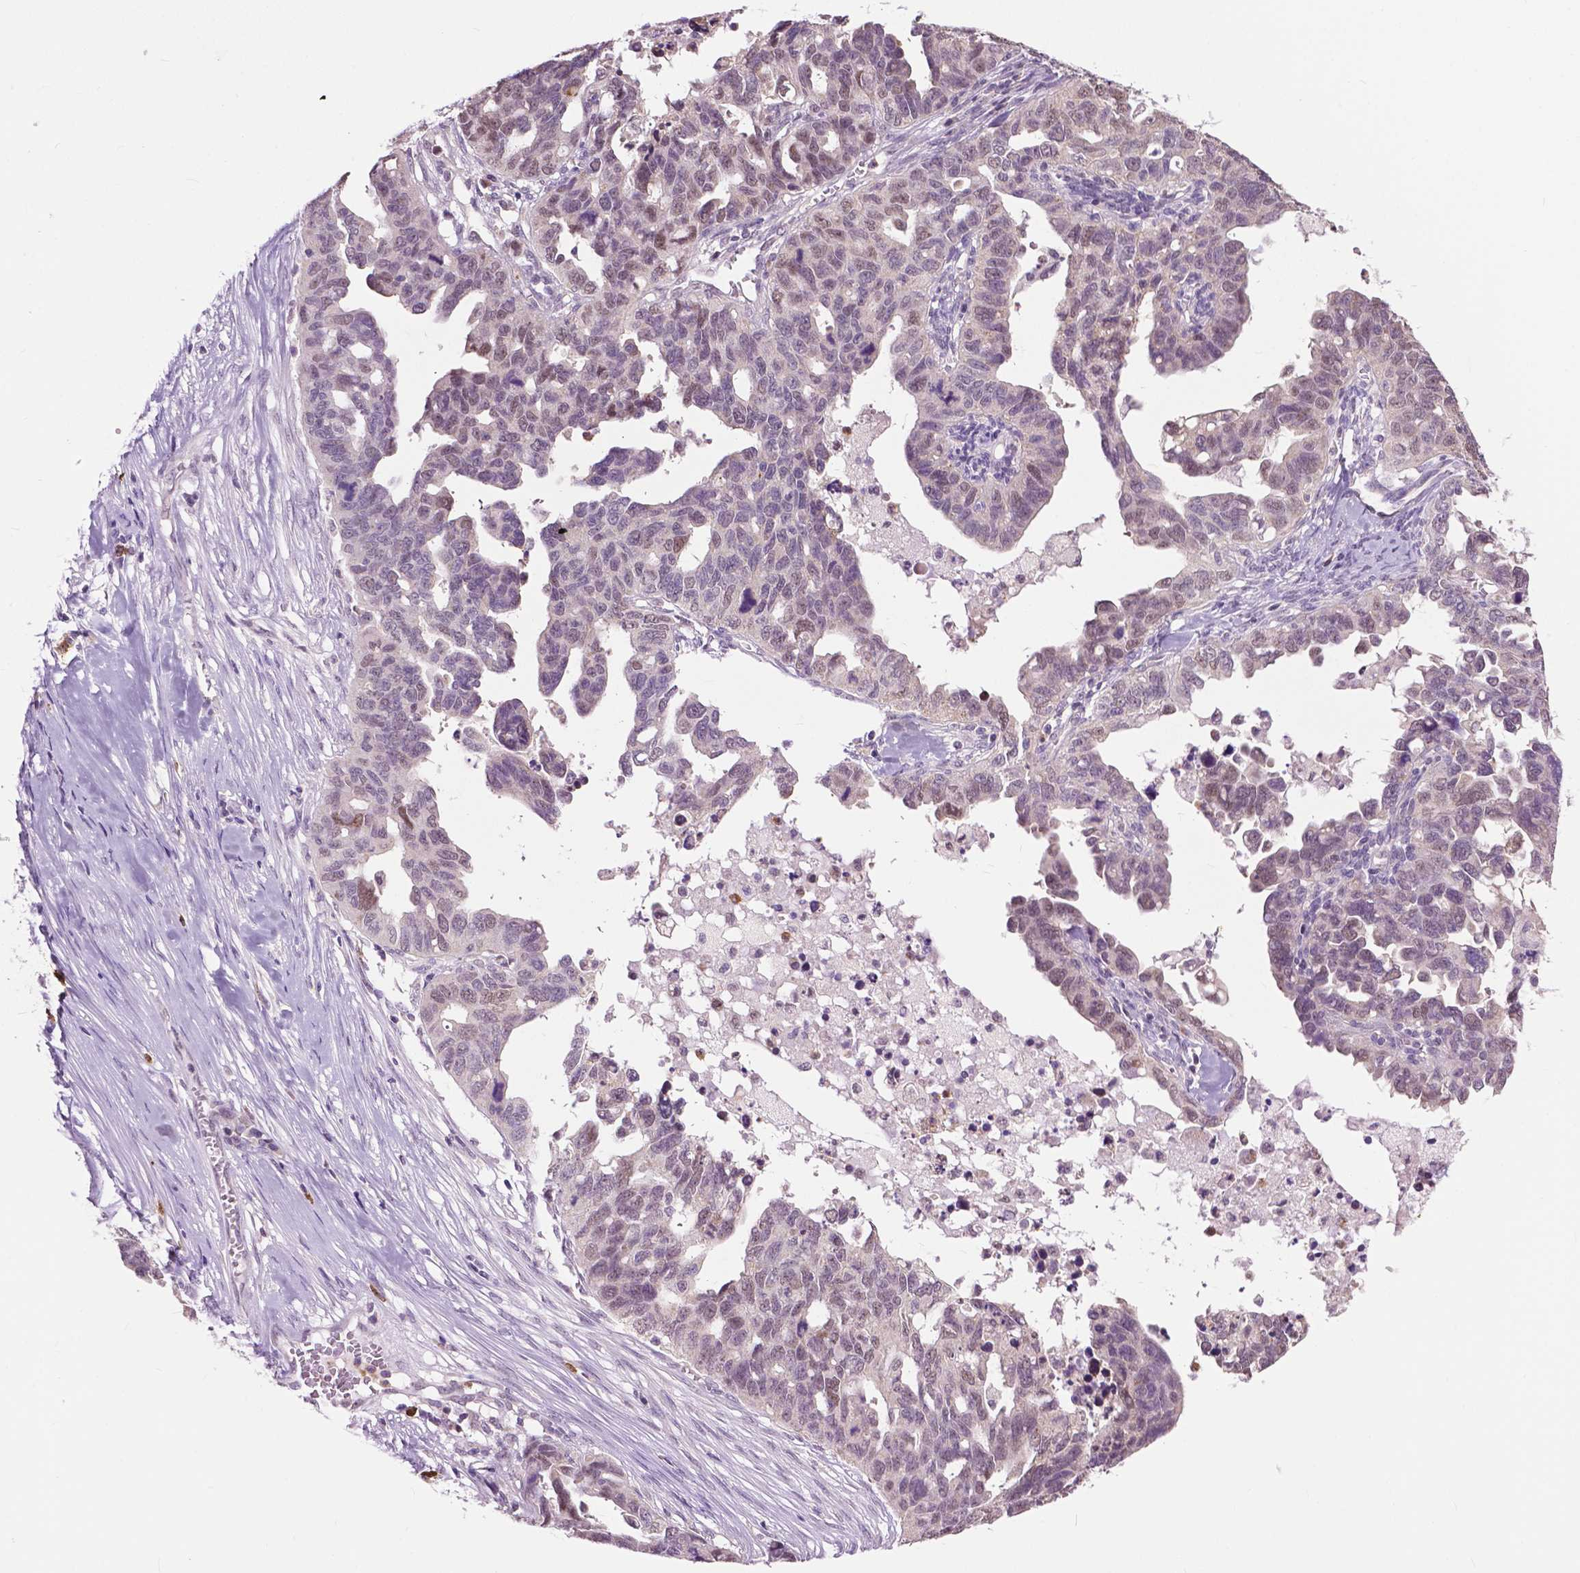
{"staining": {"intensity": "weak", "quantity": "25%-75%", "location": "nuclear"}, "tissue": "ovarian cancer", "cell_type": "Tumor cells", "image_type": "cancer", "snomed": [{"axis": "morphology", "description": "Cystadenocarcinoma, serous, NOS"}, {"axis": "topography", "description": "Ovary"}], "caption": "IHC photomicrograph of ovarian cancer (serous cystadenocarcinoma) stained for a protein (brown), which demonstrates low levels of weak nuclear staining in approximately 25%-75% of tumor cells.", "gene": "TTC9B", "patient": {"sex": "female", "age": 69}}